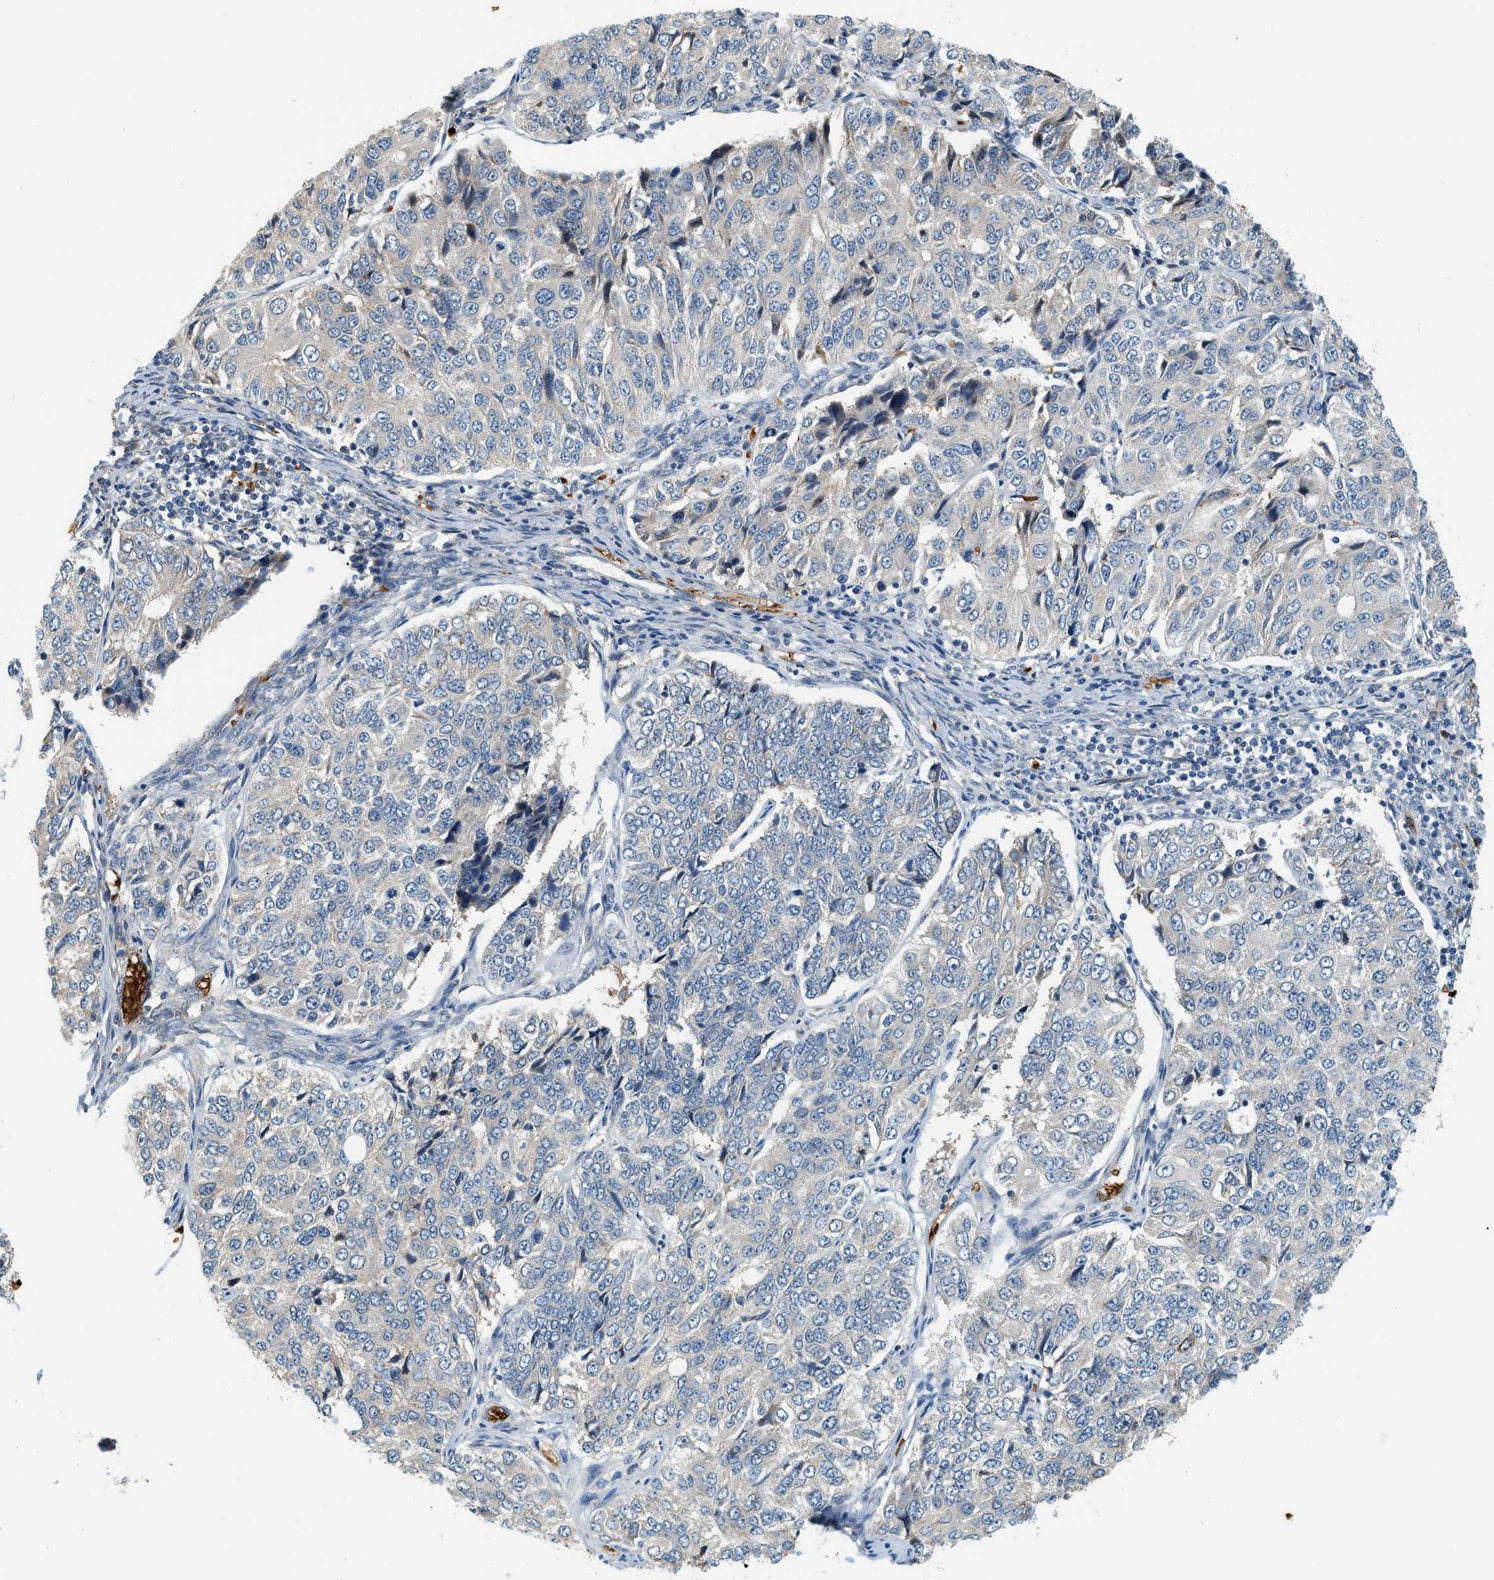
{"staining": {"intensity": "negative", "quantity": "none", "location": "none"}, "tissue": "ovarian cancer", "cell_type": "Tumor cells", "image_type": "cancer", "snomed": [{"axis": "morphology", "description": "Carcinoma, endometroid"}, {"axis": "topography", "description": "Ovary"}], "caption": "High power microscopy photomicrograph of an immunohistochemistry micrograph of ovarian endometroid carcinoma, revealing no significant positivity in tumor cells. (IHC, brightfield microscopy, high magnification).", "gene": "CYTH2", "patient": {"sex": "female", "age": 51}}